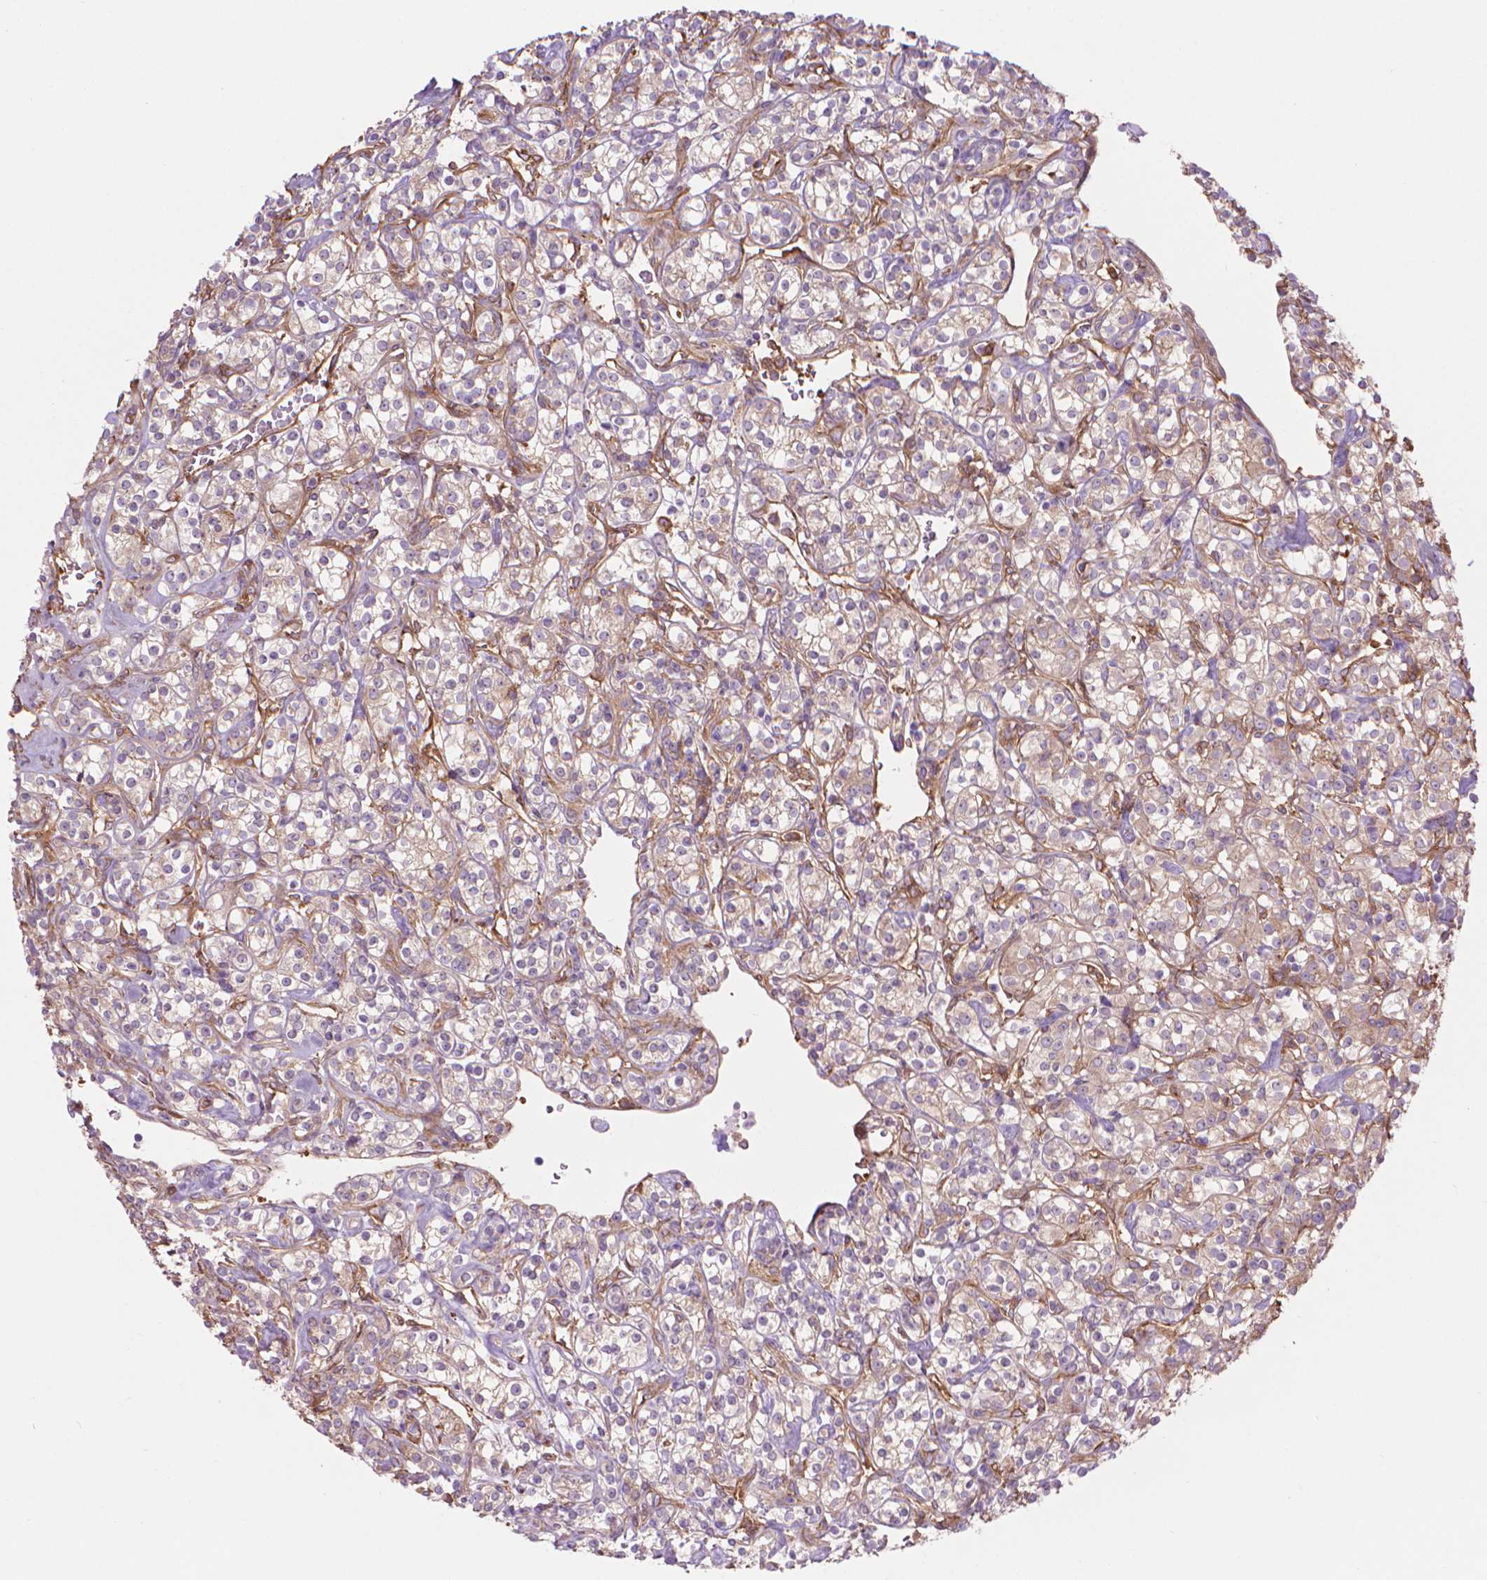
{"staining": {"intensity": "weak", "quantity": "25%-75%", "location": "cytoplasmic/membranous"}, "tissue": "renal cancer", "cell_type": "Tumor cells", "image_type": "cancer", "snomed": [{"axis": "morphology", "description": "Adenocarcinoma, NOS"}, {"axis": "topography", "description": "Kidney"}], "caption": "High-magnification brightfield microscopy of adenocarcinoma (renal) stained with DAB (3,3'-diaminobenzidine) (brown) and counterstained with hematoxylin (blue). tumor cells exhibit weak cytoplasmic/membranous positivity is present in about25%-75% of cells.", "gene": "CORO1B", "patient": {"sex": "male", "age": 77}}